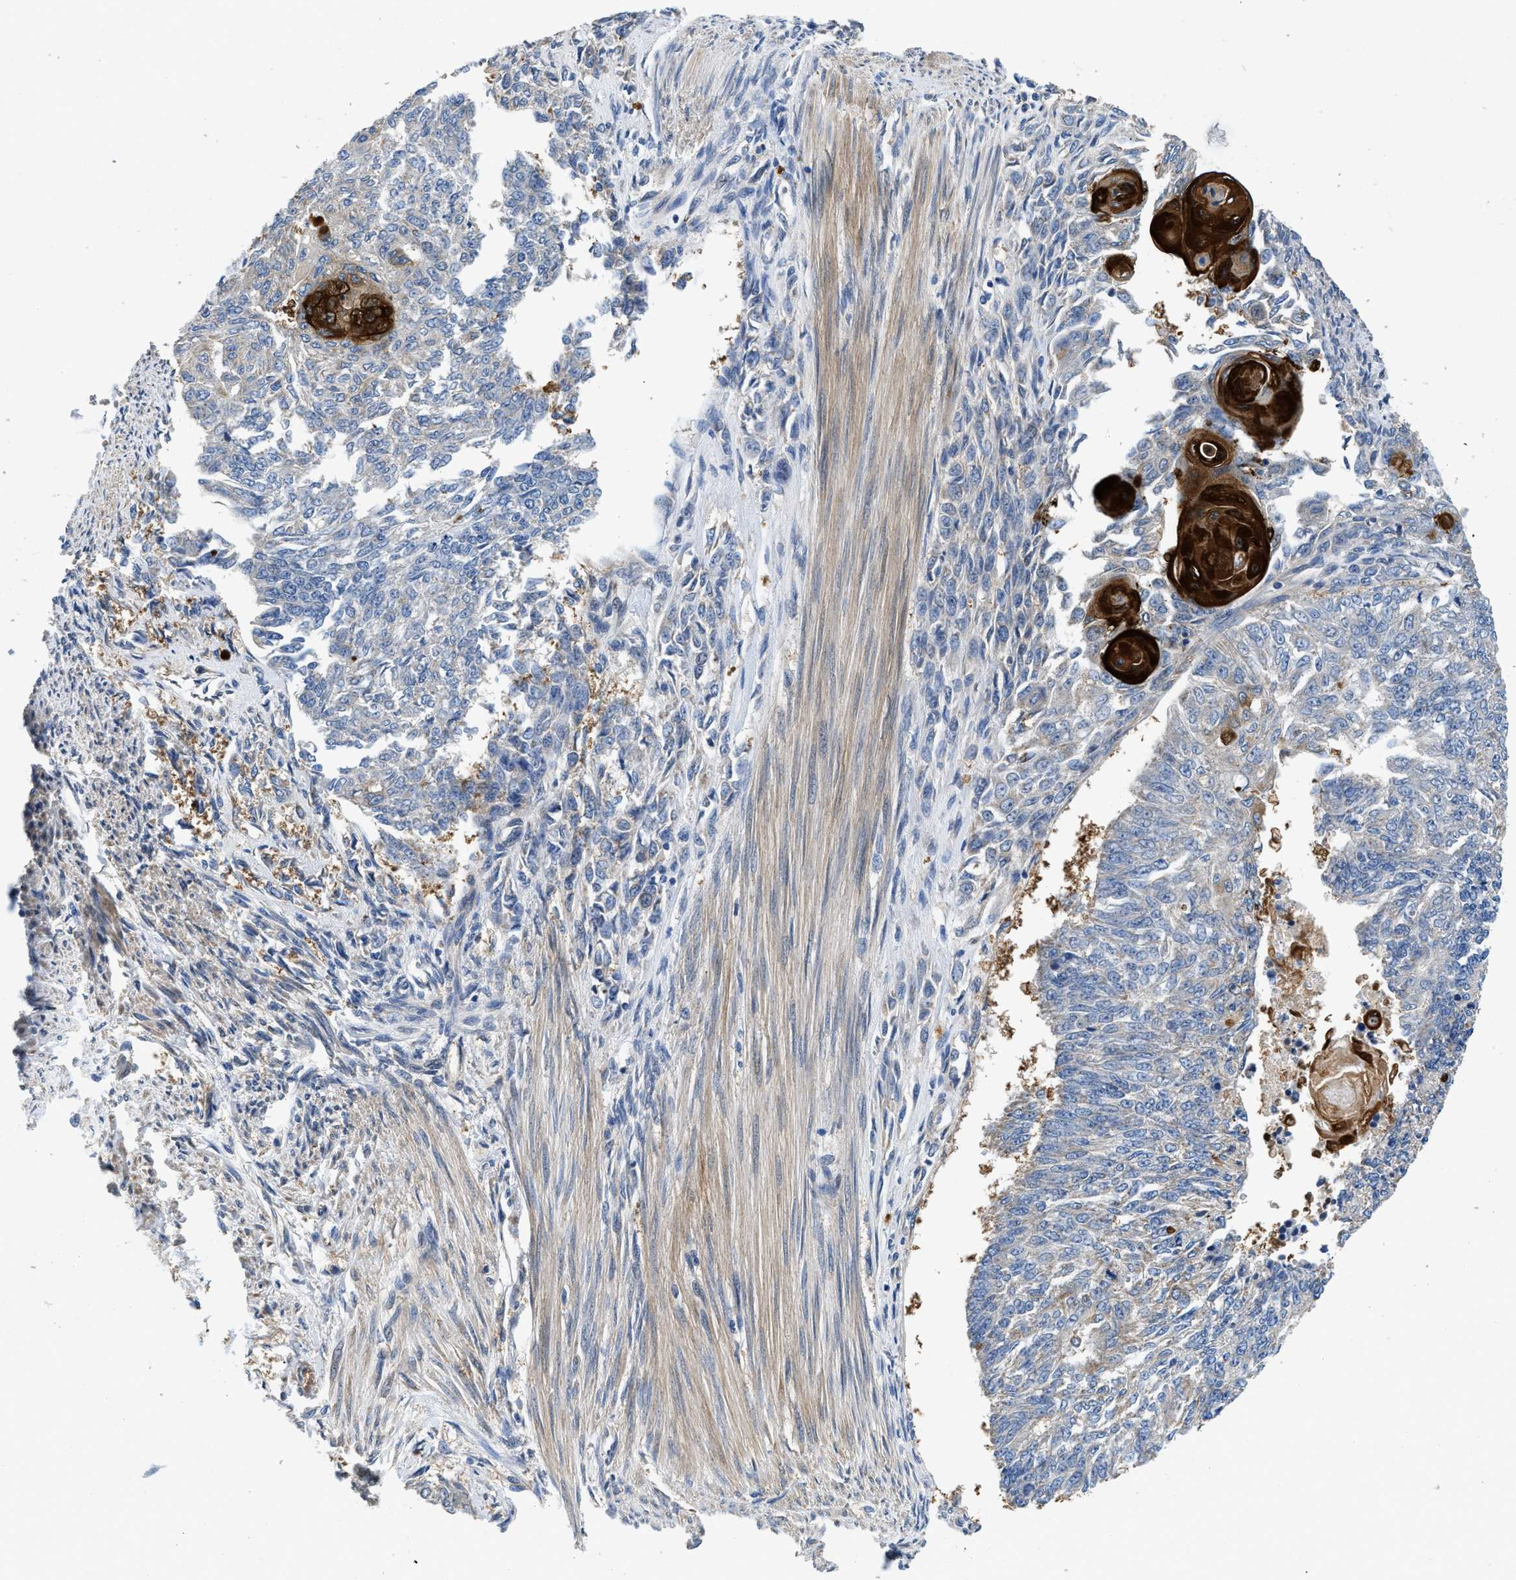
{"staining": {"intensity": "negative", "quantity": "none", "location": "none"}, "tissue": "endometrial cancer", "cell_type": "Tumor cells", "image_type": "cancer", "snomed": [{"axis": "morphology", "description": "Adenocarcinoma, NOS"}, {"axis": "topography", "description": "Endometrium"}], "caption": "Tumor cells are negative for brown protein staining in endometrial cancer.", "gene": "RAPH1", "patient": {"sex": "female", "age": 32}}